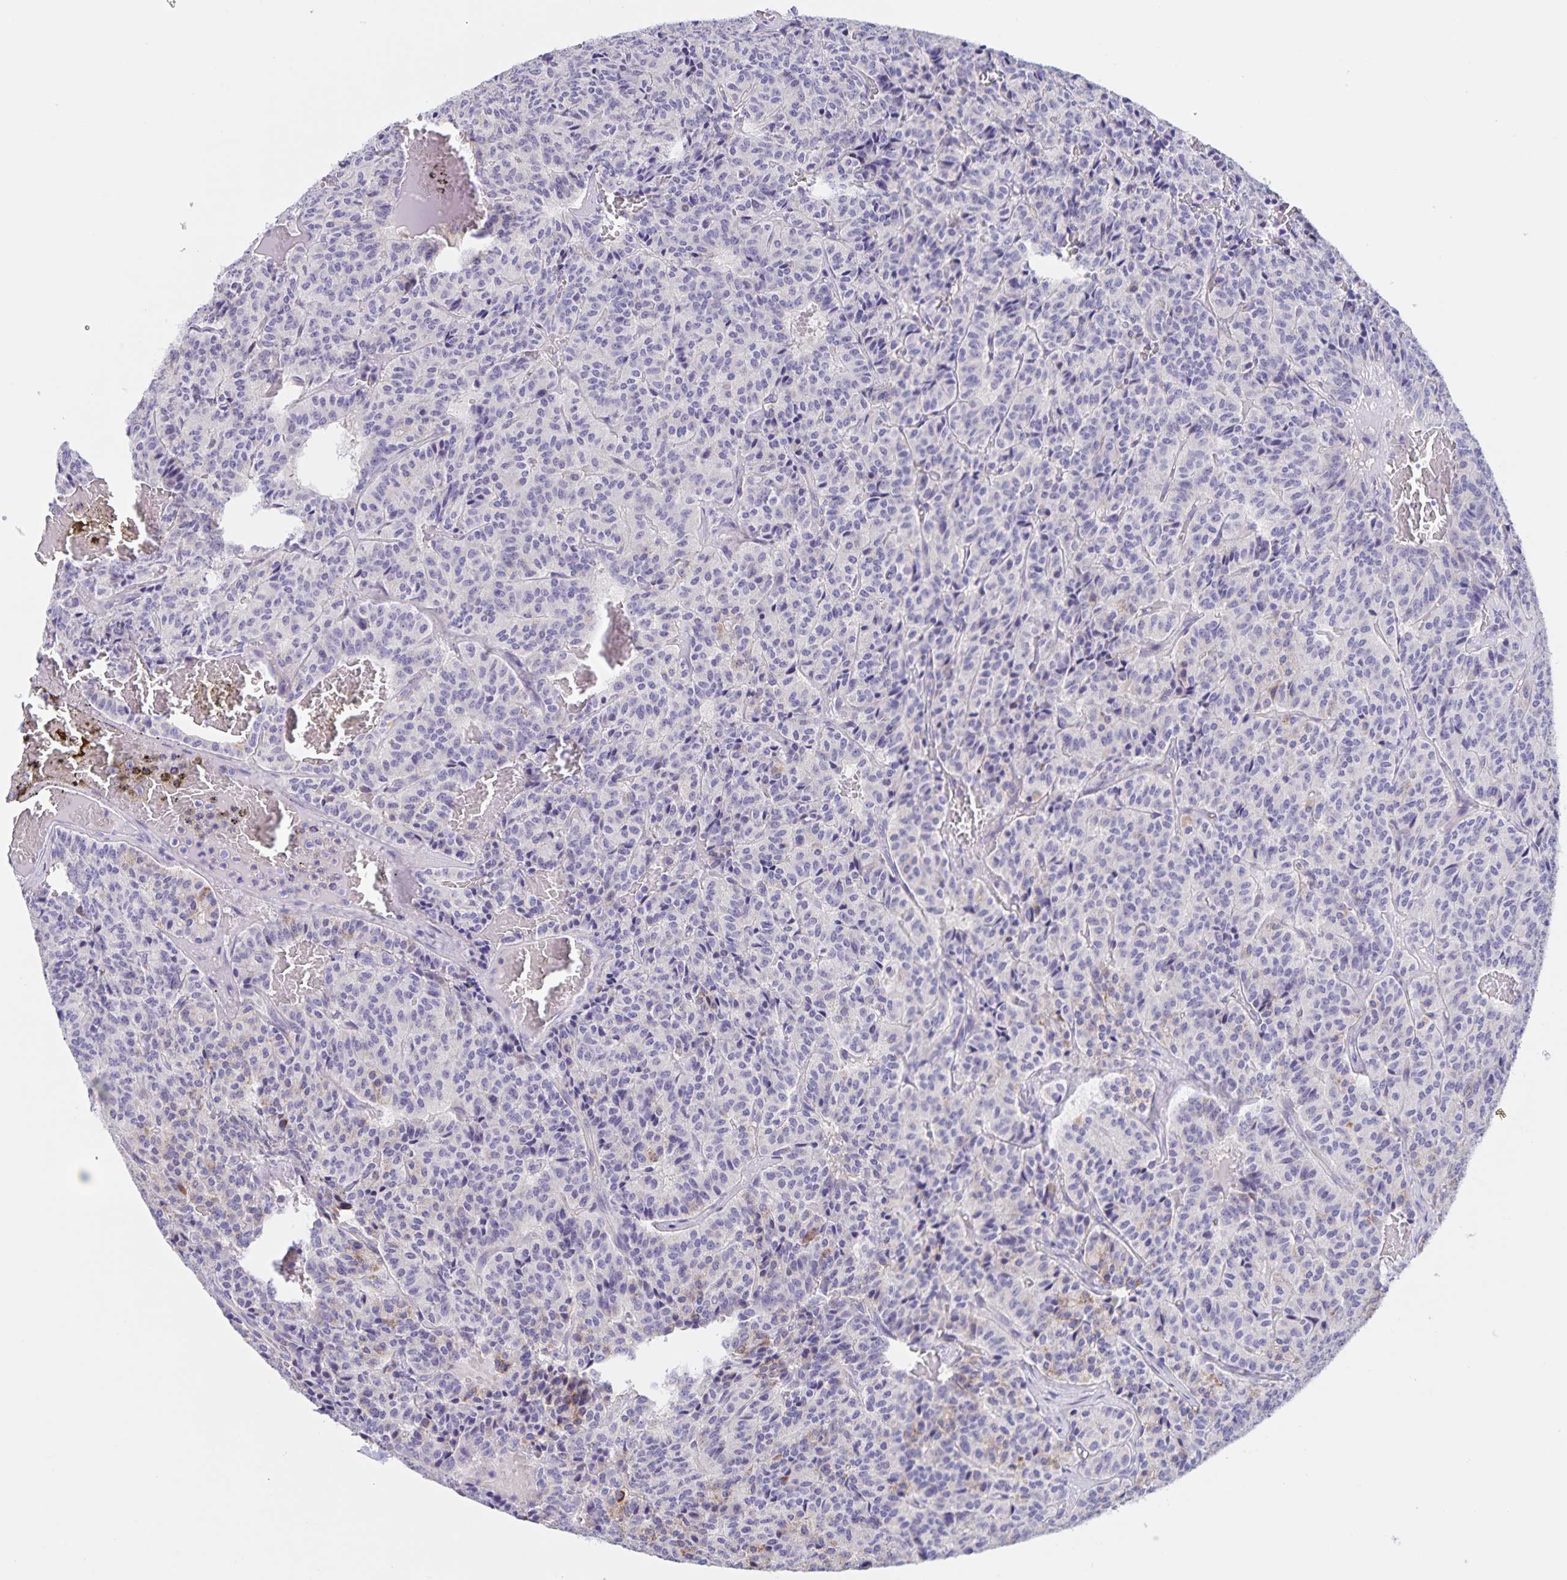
{"staining": {"intensity": "negative", "quantity": "none", "location": "none"}, "tissue": "carcinoid", "cell_type": "Tumor cells", "image_type": "cancer", "snomed": [{"axis": "morphology", "description": "Carcinoid, malignant, NOS"}, {"axis": "topography", "description": "Lung"}], "caption": "IHC of human carcinoid (malignant) displays no positivity in tumor cells. The staining is performed using DAB (3,3'-diaminobenzidine) brown chromogen with nuclei counter-stained in using hematoxylin.", "gene": "DMGDH", "patient": {"sex": "male", "age": 70}}